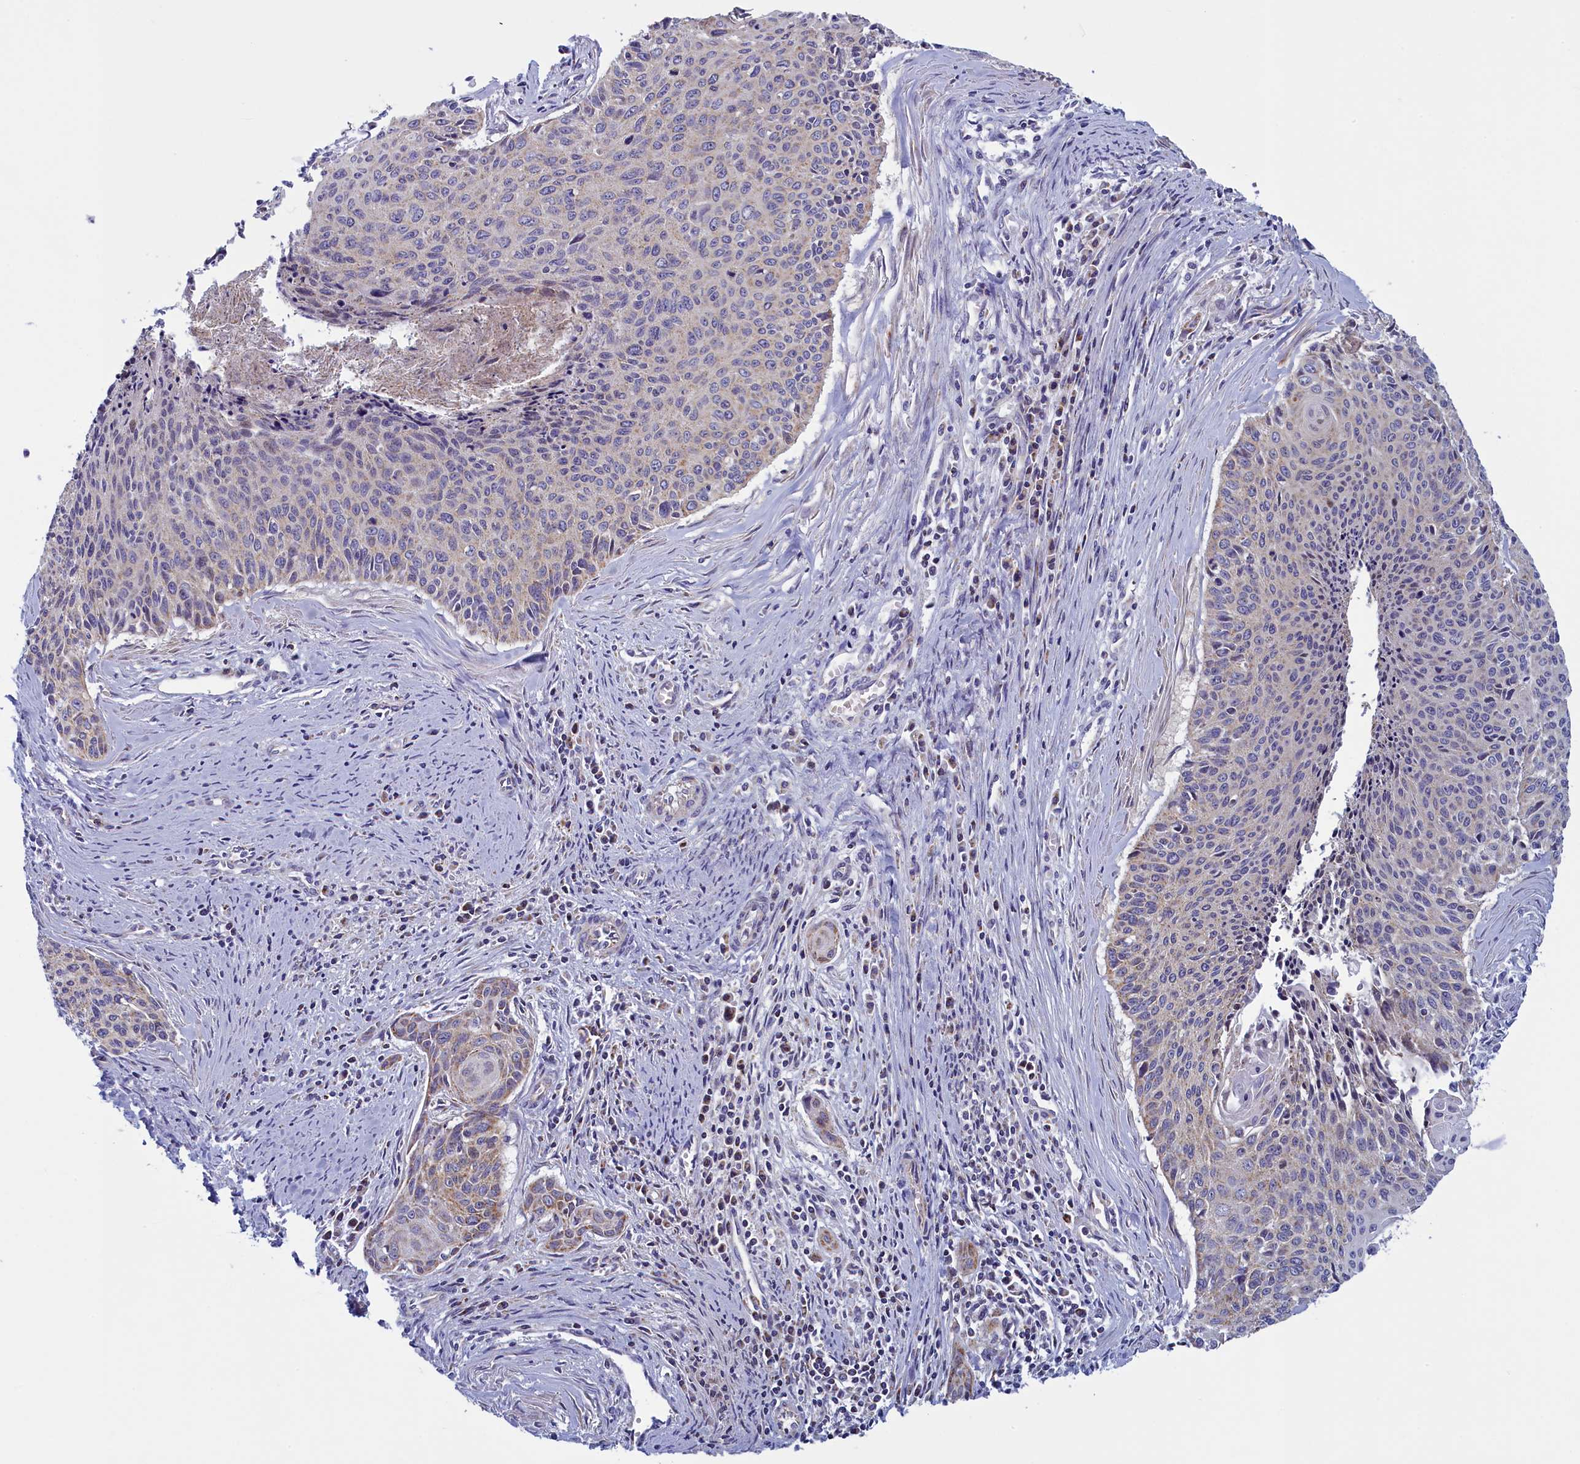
{"staining": {"intensity": "weak", "quantity": "<25%", "location": "cytoplasmic/membranous"}, "tissue": "cervical cancer", "cell_type": "Tumor cells", "image_type": "cancer", "snomed": [{"axis": "morphology", "description": "Squamous cell carcinoma, NOS"}, {"axis": "topography", "description": "Cervix"}], "caption": "Immunohistochemistry (IHC) photomicrograph of cervical cancer (squamous cell carcinoma) stained for a protein (brown), which reveals no expression in tumor cells.", "gene": "IFT122", "patient": {"sex": "female", "age": 55}}